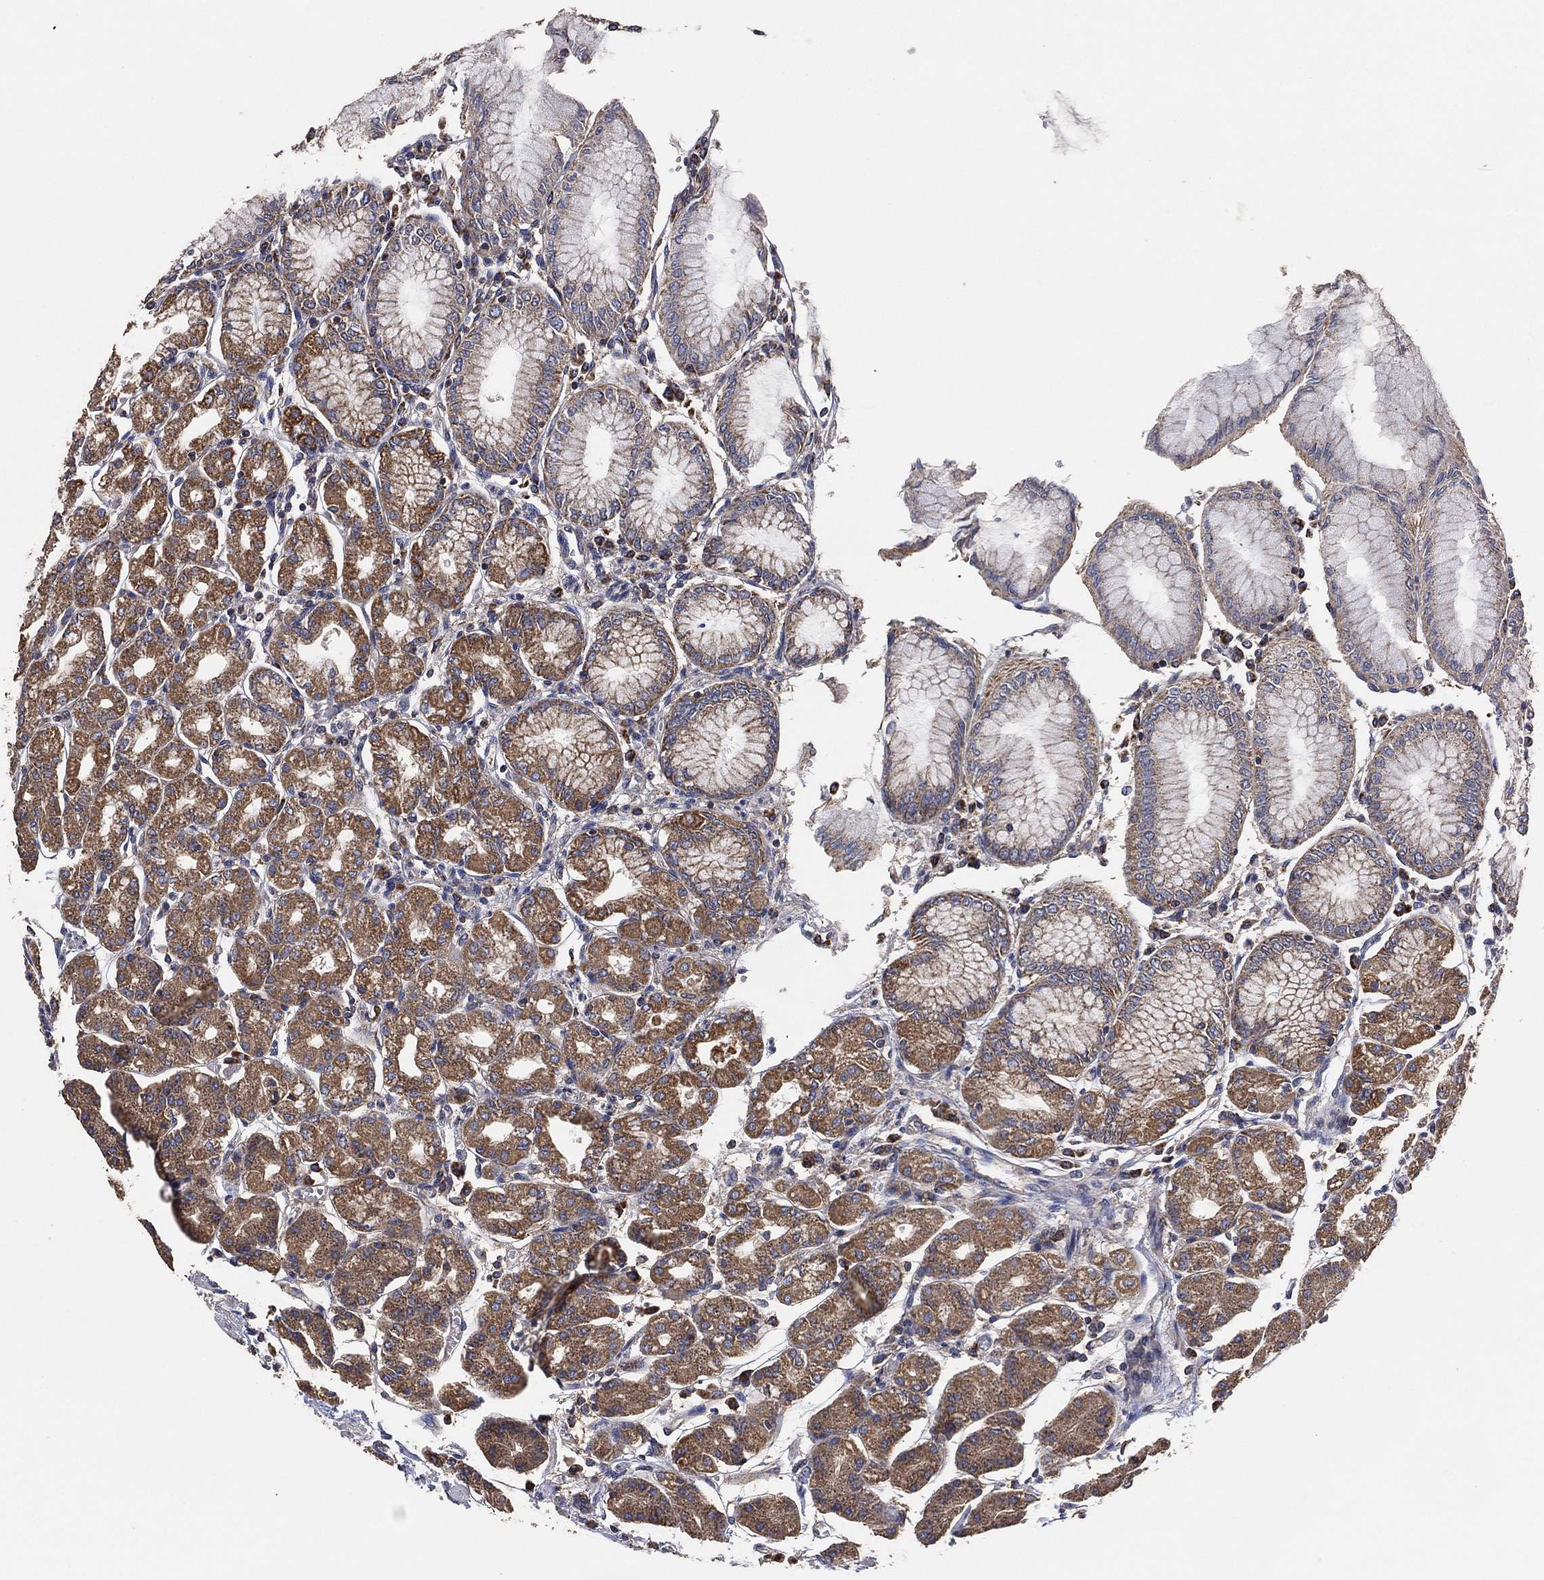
{"staining": {"intensity": "strong", "quantity": "<25%", "location": "cytoplasmic/membranous"}, "tissue": "stomach", "cell_type": "Glandular cells", "image_type": "normal", "snomed": [{"axis": "morphology", "description": "Normal tissue, NOS"}, {"axis": "topography", "description": "Skeletal muscle"}, {"axis": "topography", "description": "Stomach"}], "caption": "IHC of unremarkable human stomach shows medium levels of strong cytoplasmic/membranous staining in approximately <25% of glandular cells. IHC stains the protein of interest in brown and the nuclei are stained blue.", "gene": "LIMD1", "patient": {"sex": "female", "age": 57}}